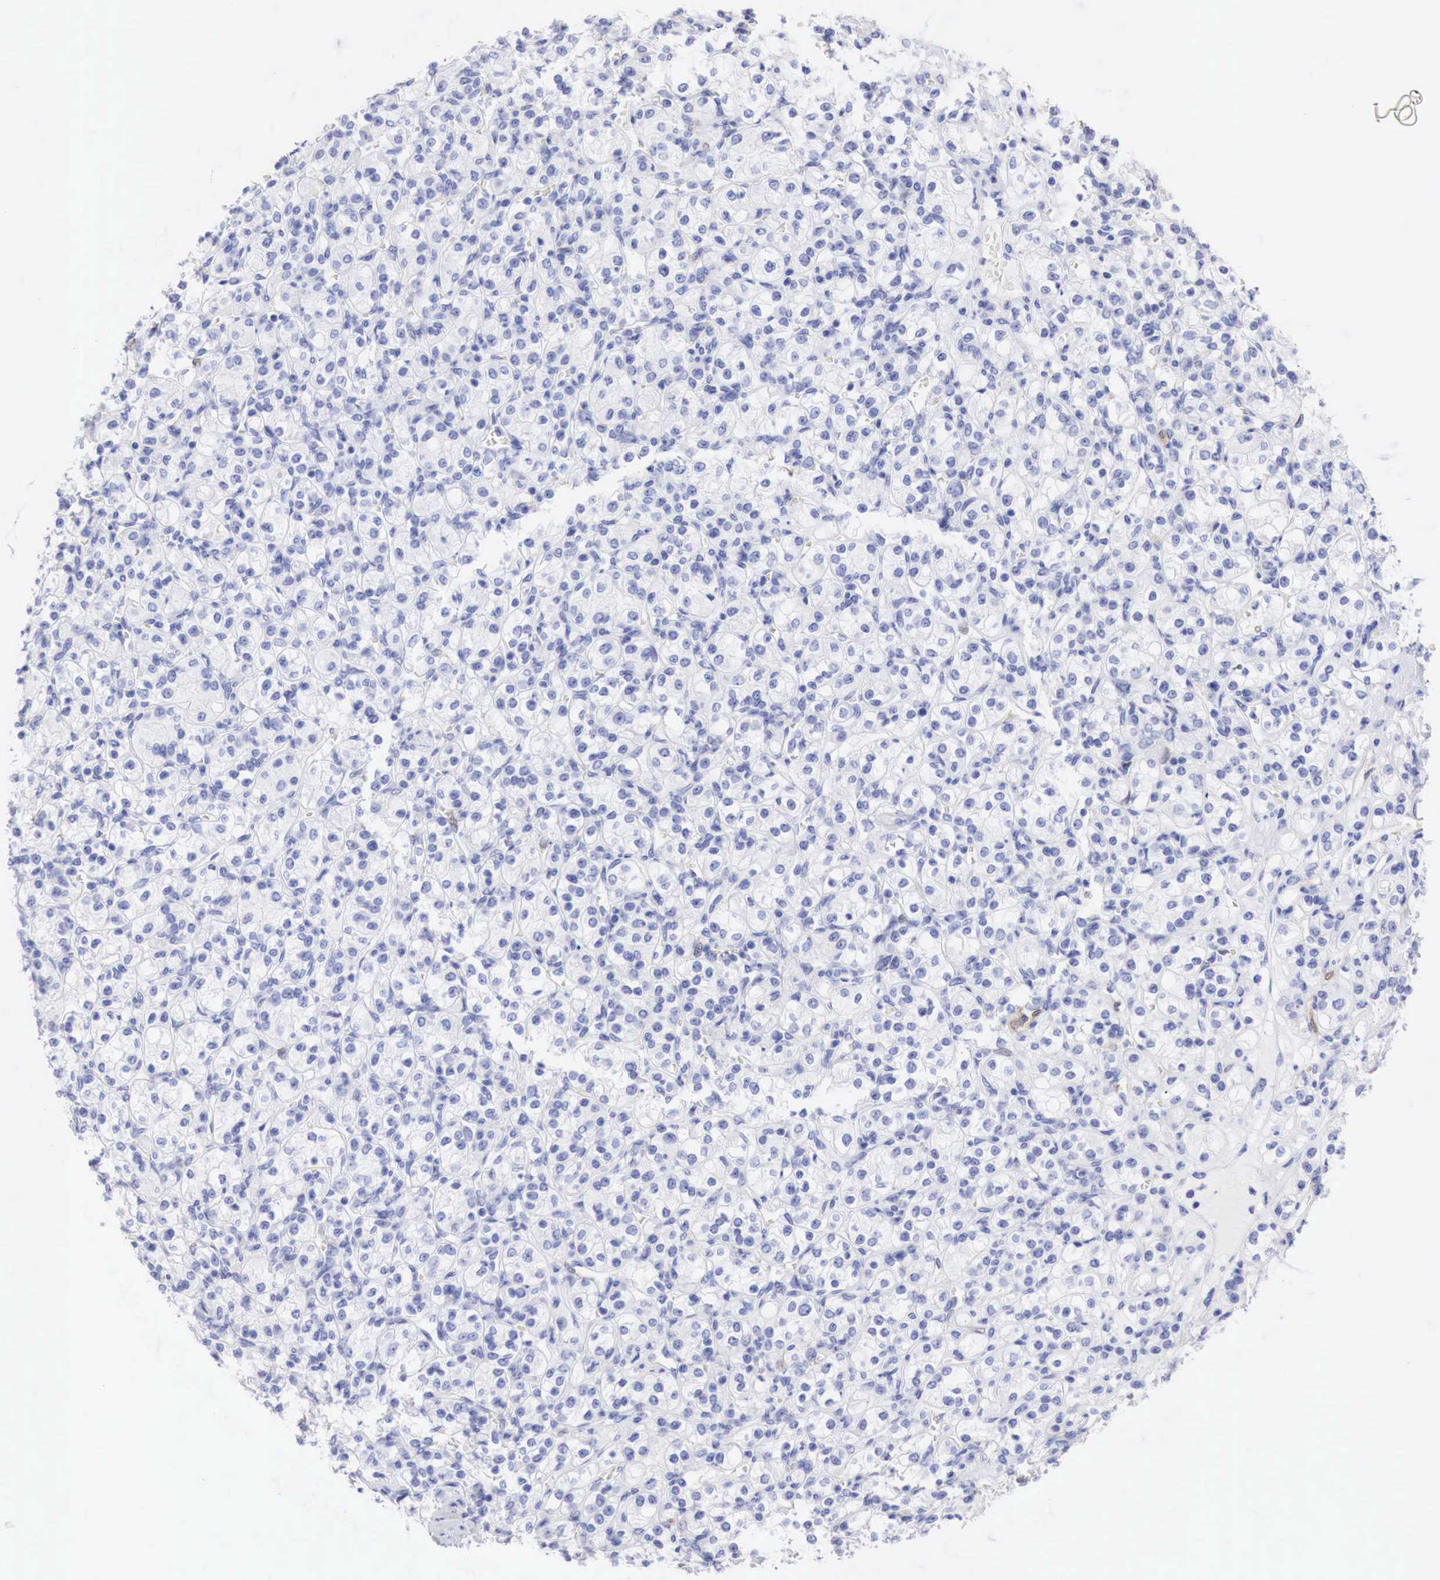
{"staining": {"intensity": "negative", "quantity": "none", "location": "none"}, "tissue": "renal cancer", "cell_type": "Tumor cells", "image_type": "cancer", "snomed": [{"axis": "morphology", "description": "Adenocarcinoma, NOS"}, {"axis": "topography", "description": "Kidney"}], "caption": "This image is of adenocarcinoma (renal) stained with IHC to label a protein in brown with the nuclei are counter-stained blue. There is no expression in tumor cells.", "gene": "CDKN2A", "patient": {"sex": "male", "age": 77}}